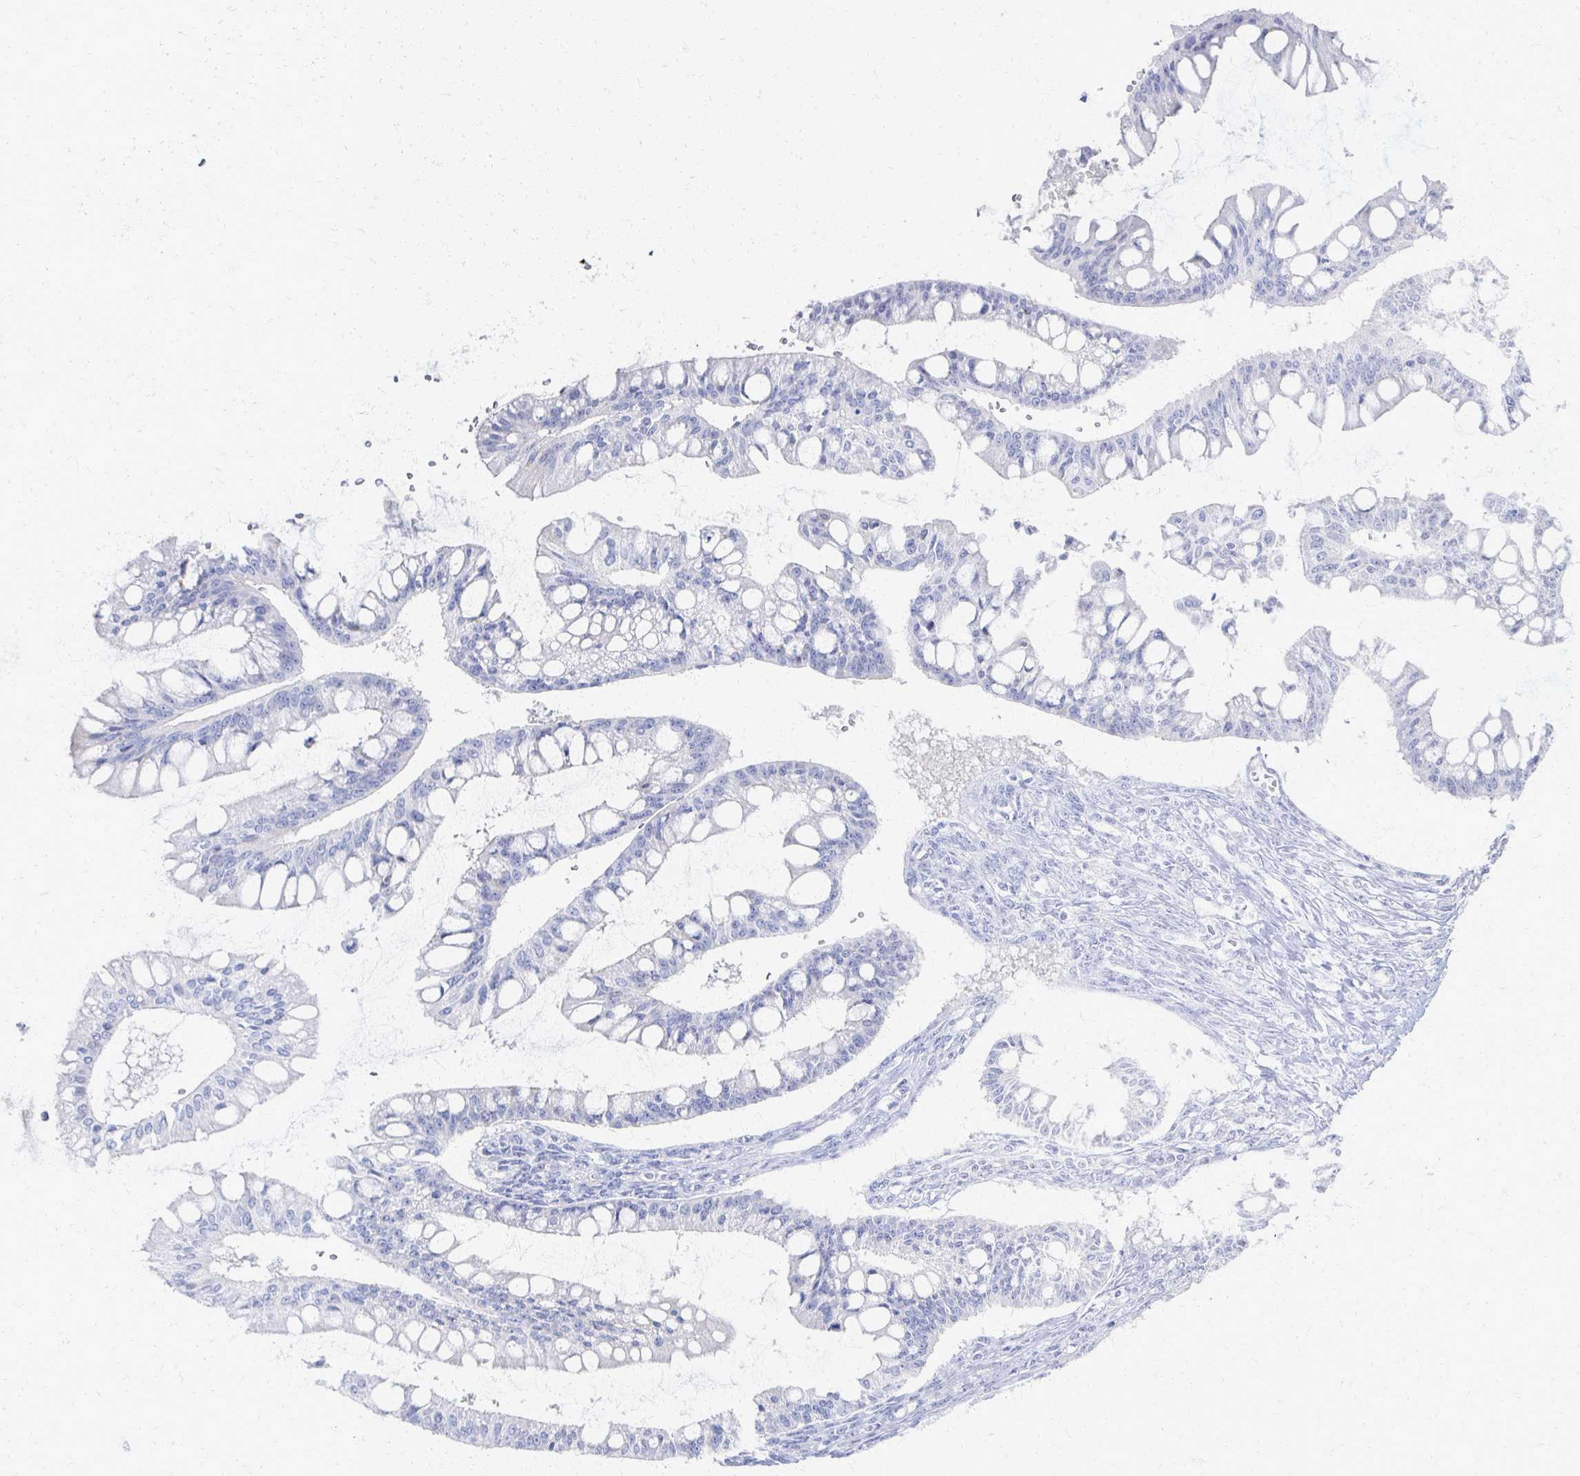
{"staining": {"intensity": "negative", "quantity": "none", "location": "none"}, "tissue": "ovarian cancer", "cell_type": "Tumor cells", "image_type": "cancer", "snomed": [{"axis": "morphology", "description": "Cystadenocarcinoma, mucinous, NOS"}, {"axis": "topography", "description": "Ovary"}], "caption": "IHC photomicrograph of ovarian mucinous cystadenocarcinoma stained for a protein (brown), which reveals no positivity in tumor cells. Brightfield microscopy of immunohistochemistry stained with DAB (brown) and hematoxylin (blue), captured at high magnification.", "gene": "PRR20A", "patient": {"sex": "female", "age": 73}}